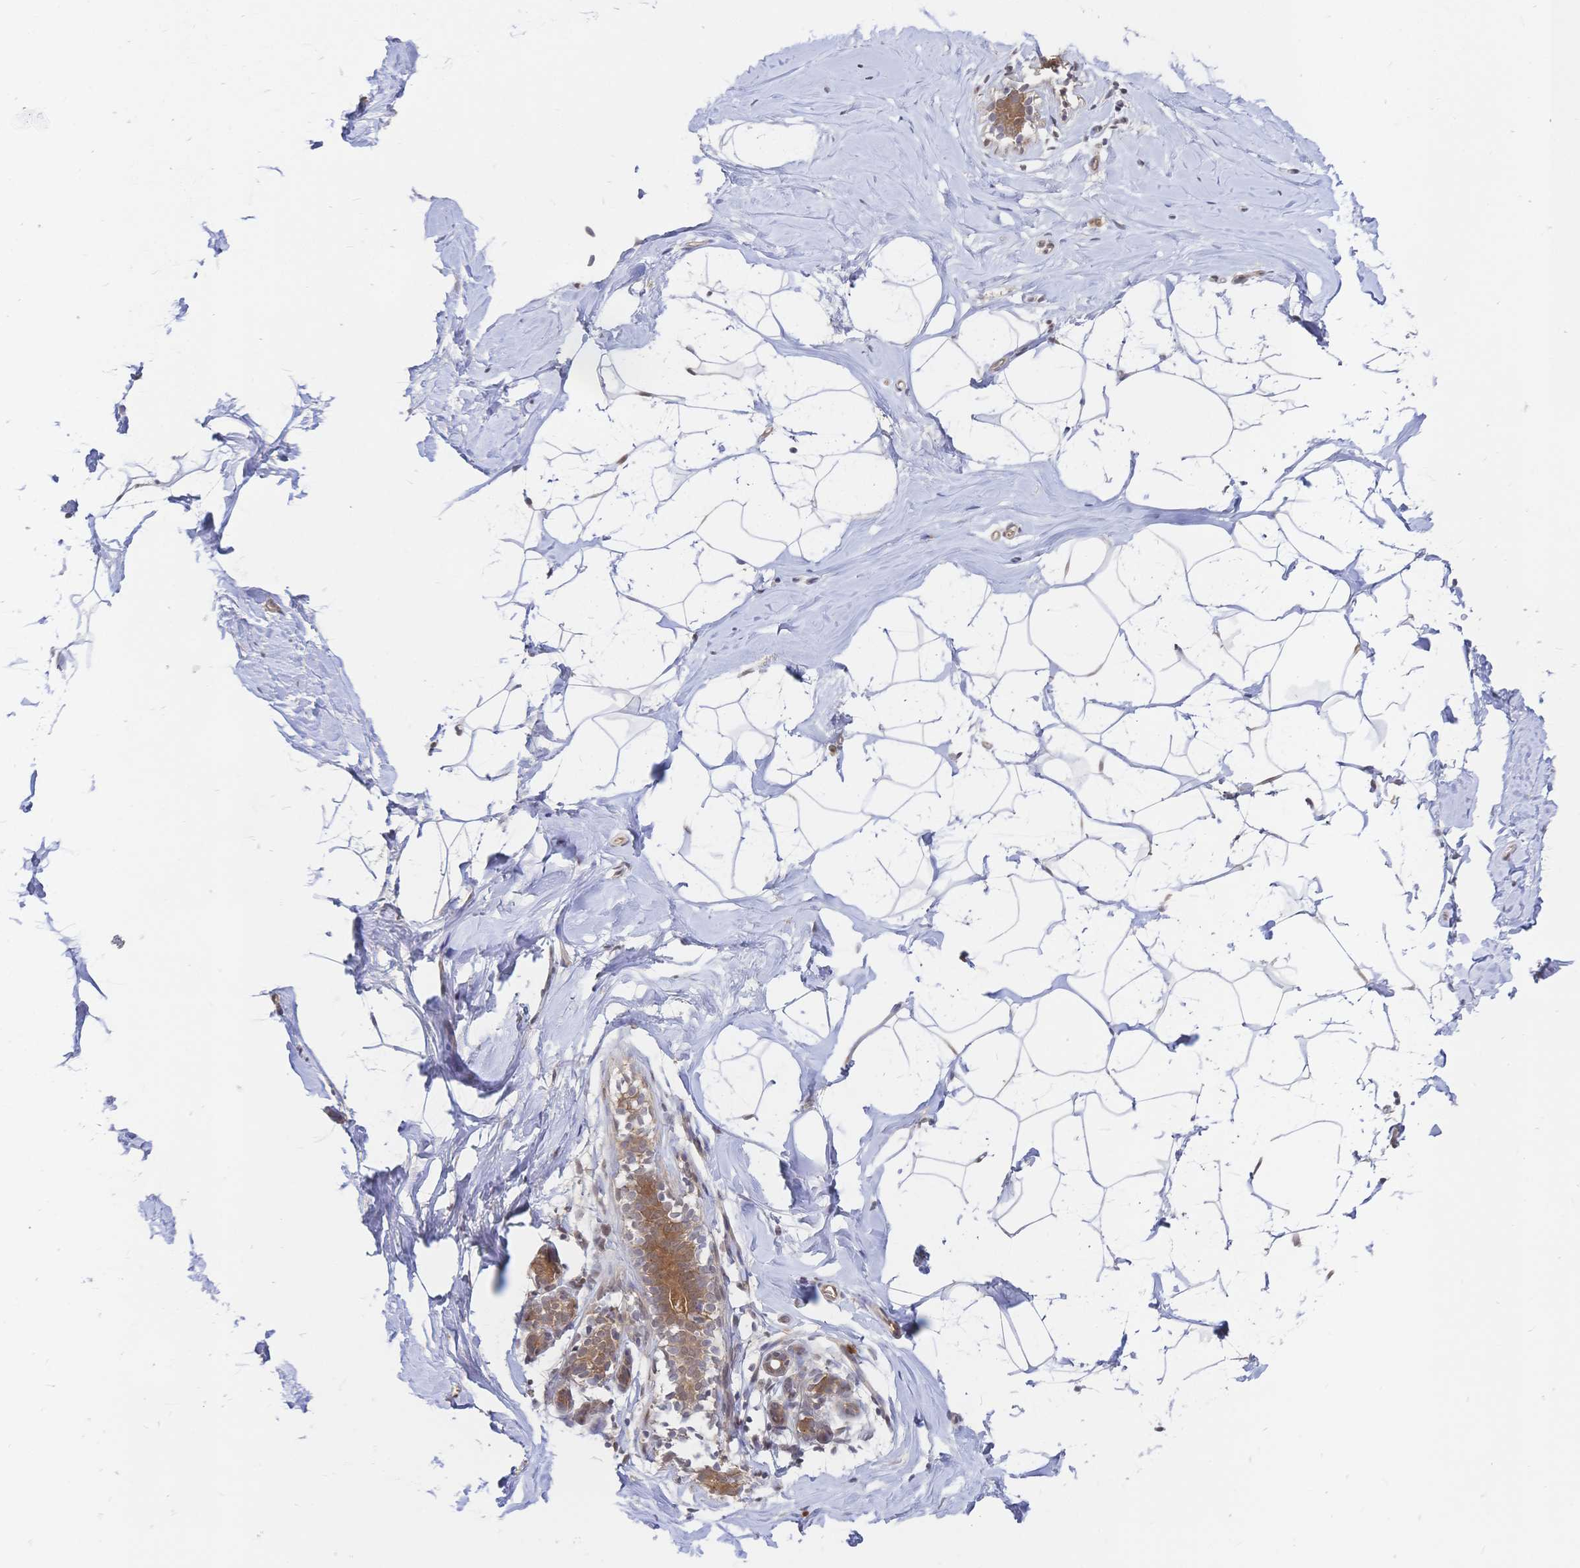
{"staining": {"intensity": "negative", "quantity": "none", "location": "none"}, "tissue": "breast", "cell_type": "Adipocytes", "image_type": "normal", "snomed": [{"axis": "morphology", "description": "Normal tissue, NOS"}, {"axis": "topography", "description": "Breast"}], "caption": "Immunohistochemistry (IHC) of normal breast demonstrates no expression in adipocytes. (DAB (3,3'-diaminobenzidine) IHC, high magnification).", "gene": "LMO4", "patient": {"sex": "female", "age": 32}}